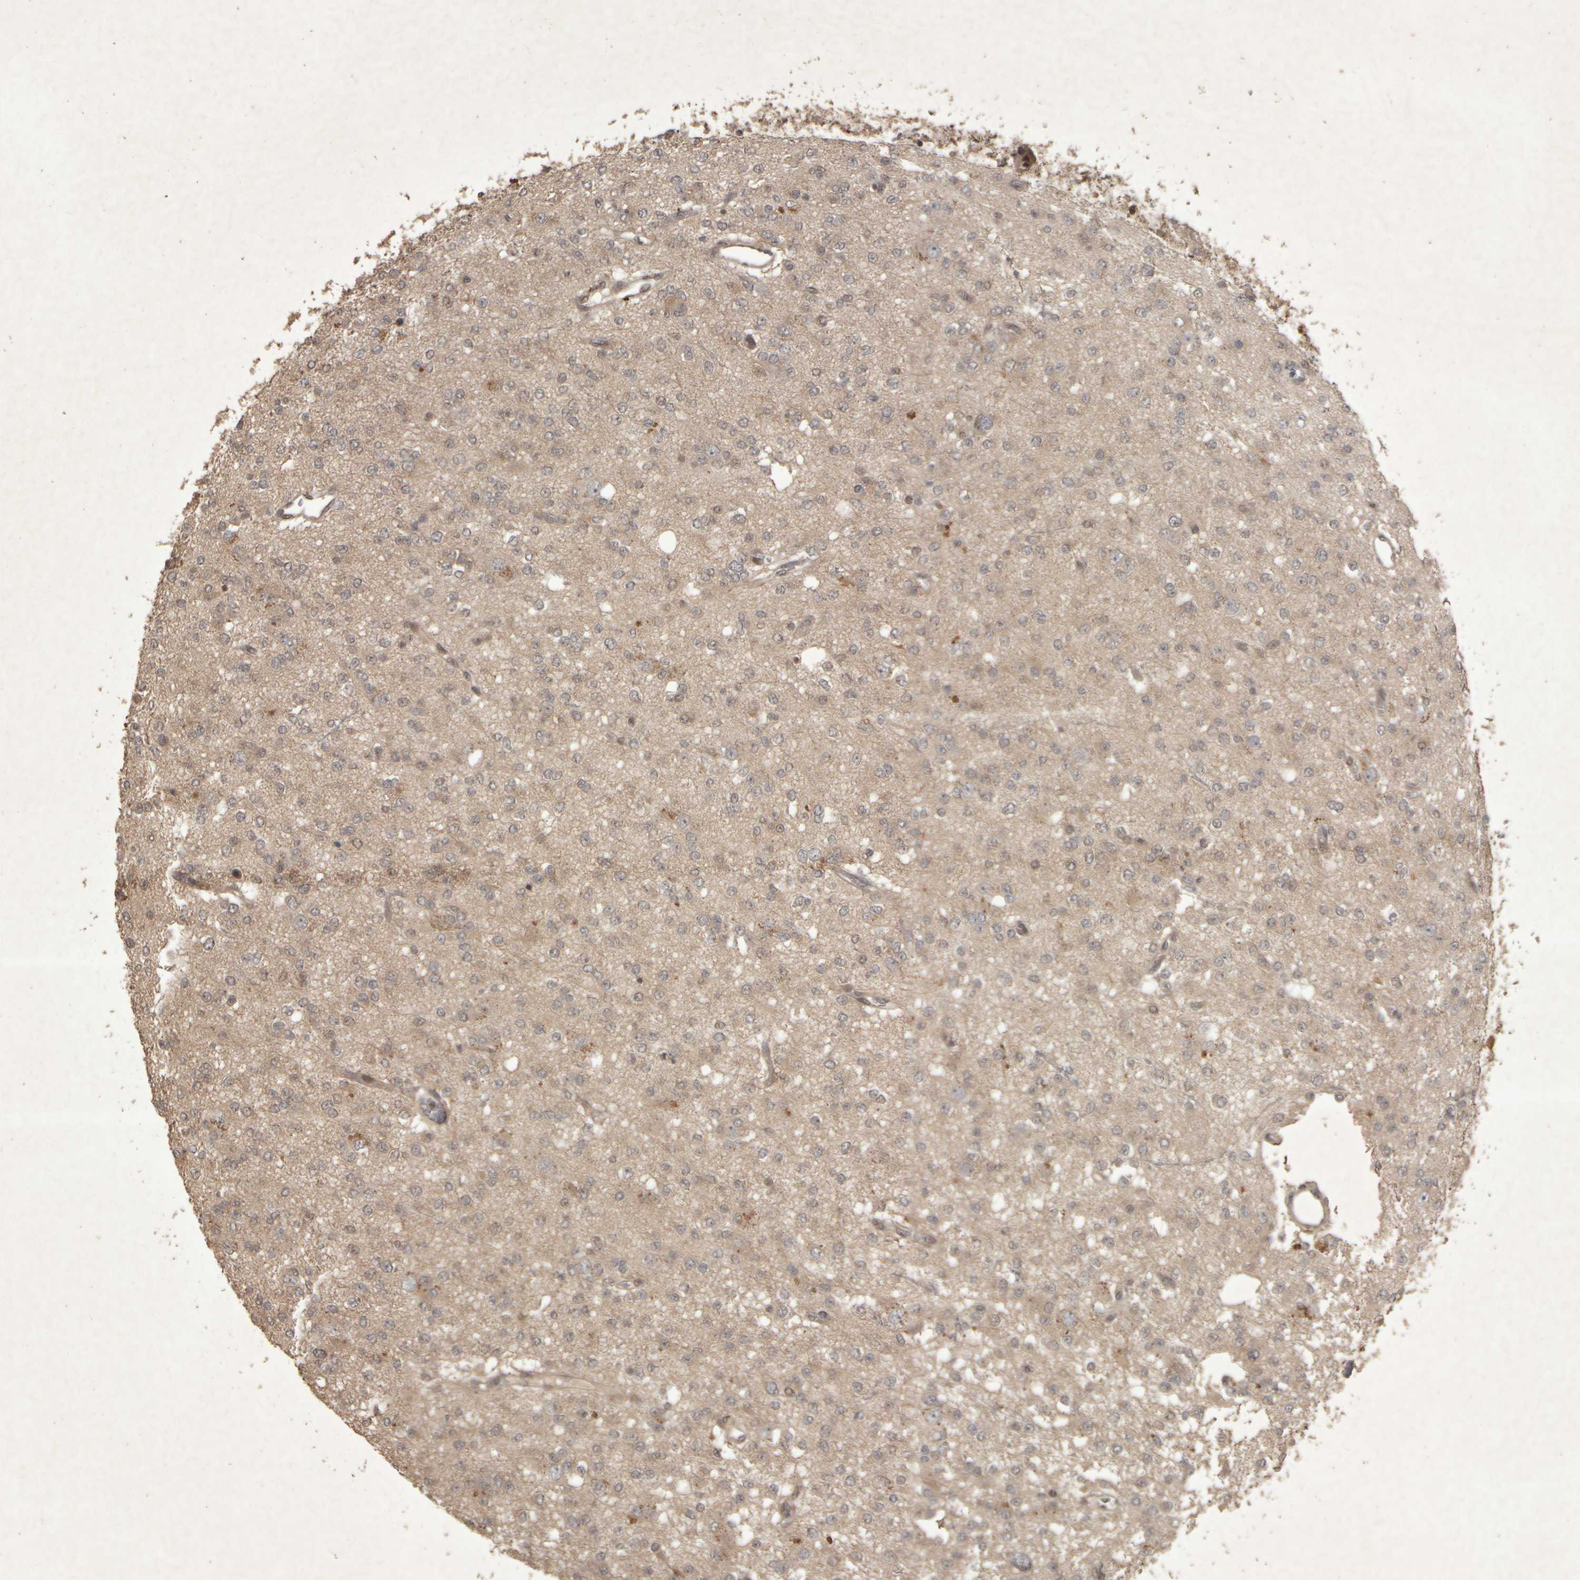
{"staining": {"intensity": "negative", "quantity": "none", "location": "none"}, "tissue": "glioma", "cell_type": "Tumor cells", "image_type": "cancer", "snomed": [{"axis": "morphology", "description": "Glioma, malignant, Low grade"}, {"axis": "topography", "description": "Brain"}], "caption": "IHC photomicrograph of glioma stained for a protein (brown), which exhibits no staining in tumor cells.", "gene": "ACO1", "patient": {"sex": "male", "age": 38}}